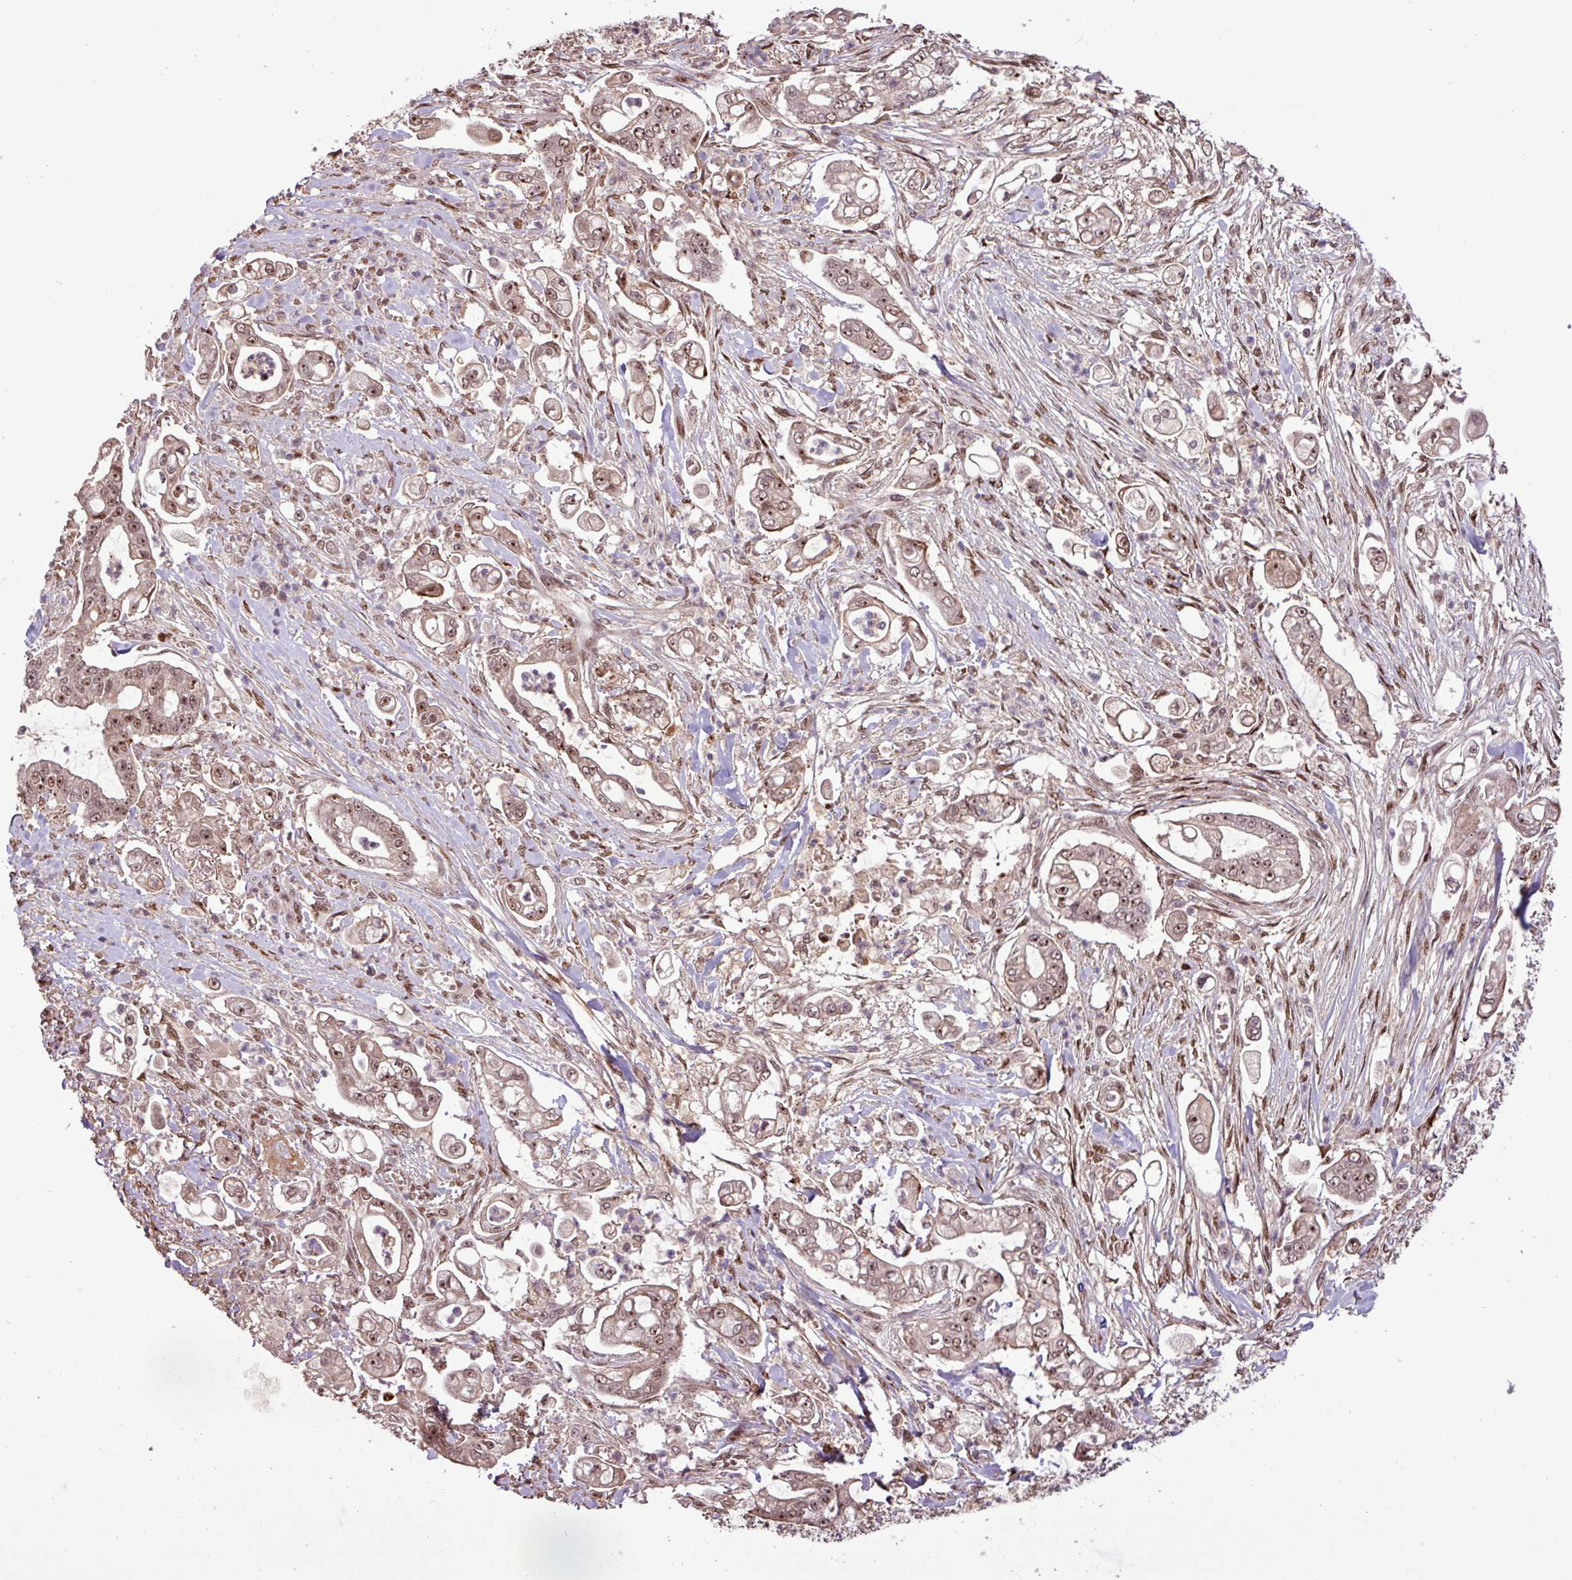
{"staining": {"intensity": "moderate", "quantity": ">75%", "location": "nuclear"}, "tissue": "pancreatic cancer", "cell_type": "Tumor cells", "image_type": "cancer", "snomed": [{"axis": "morphology", "description": "Adenocarcinoma, NOS"}, {"axis": "topography", "description": "Pancreas"}], "caption": "An image showing moderate nuclear expression in about >75% of tumor cells in pancreatic adenocarcinoma, as visualized by brown immunohistochemical staining.", "gene": "SLC22A24", "patient": {"sex": "female", "age": 69}}